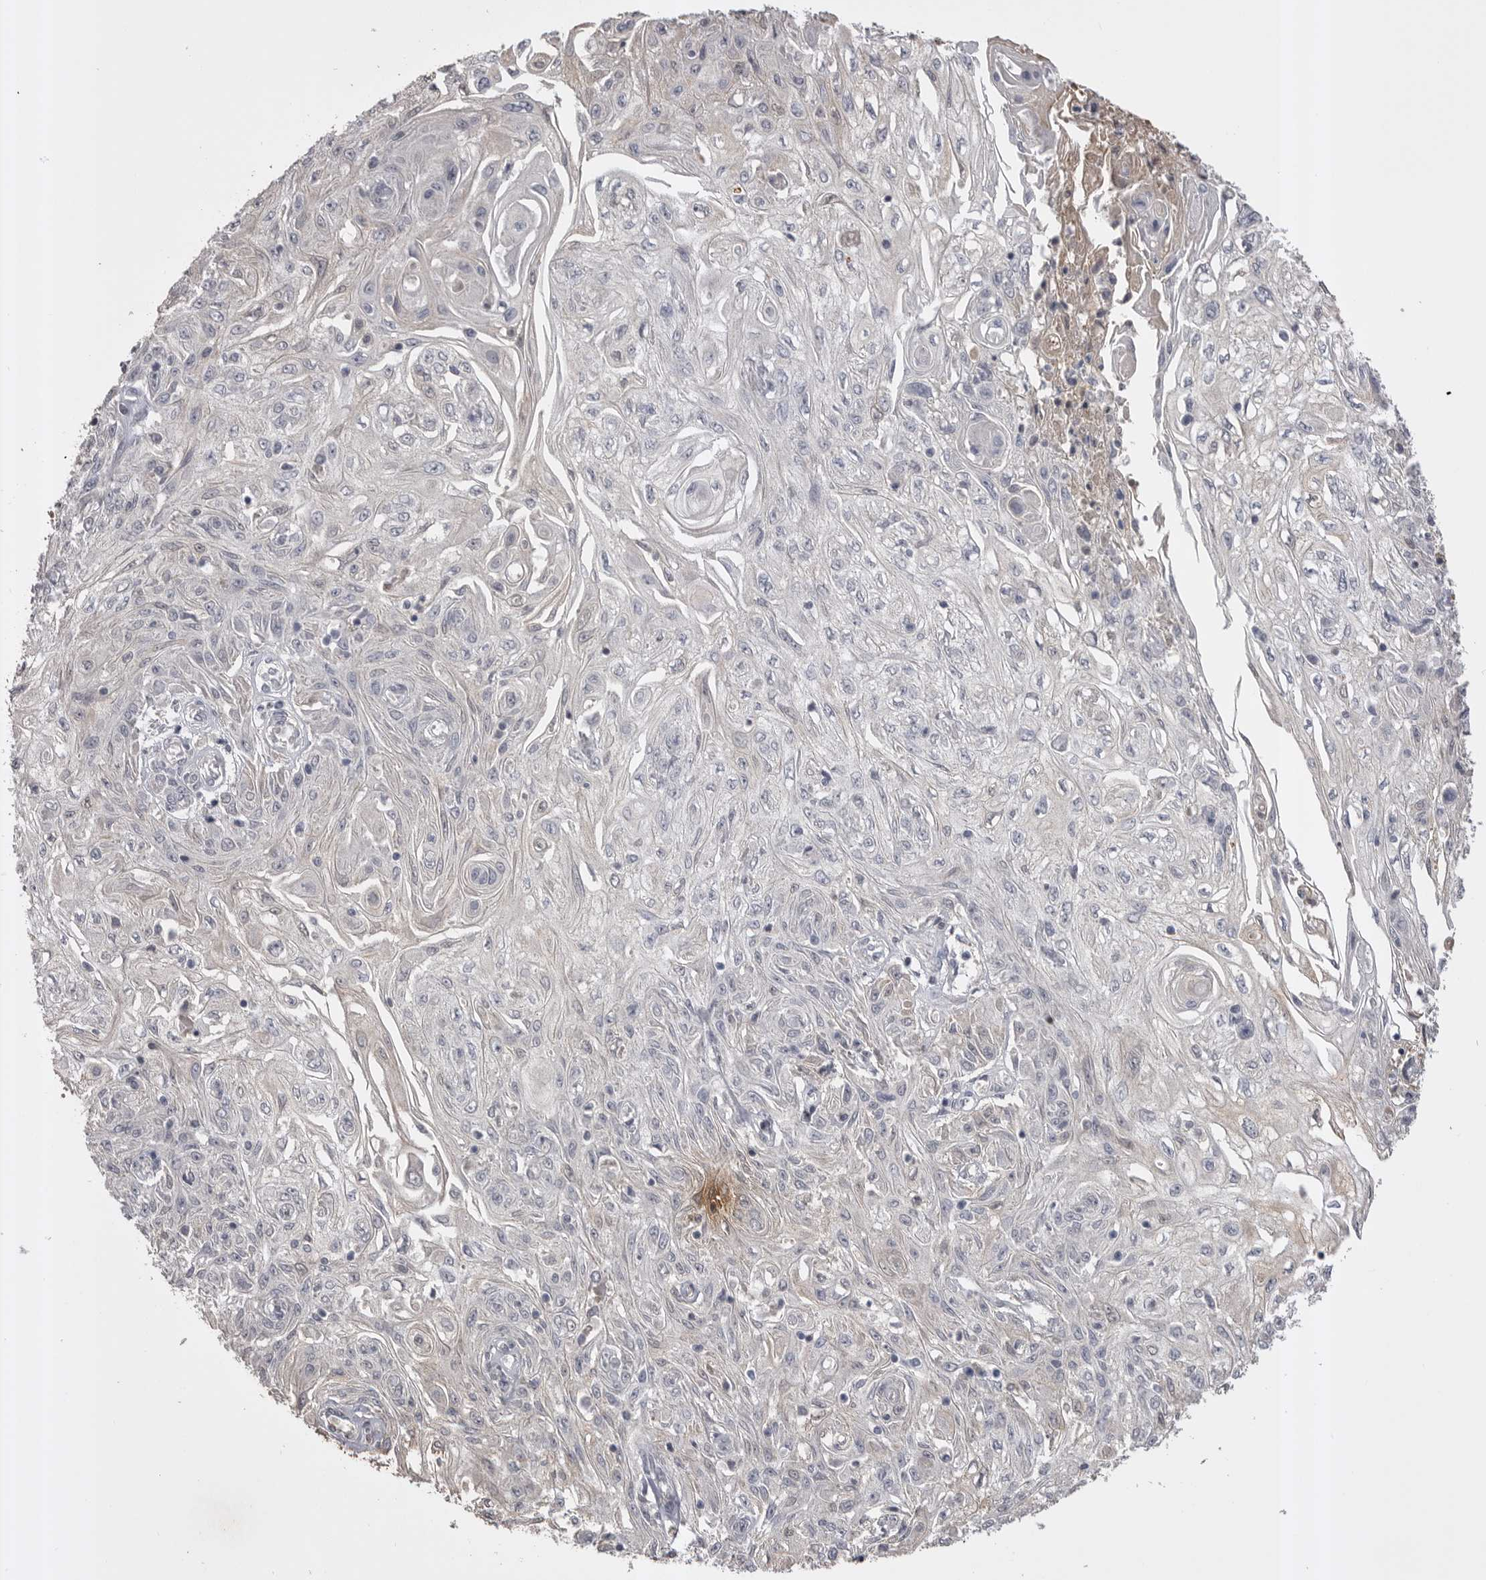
{"staining": {"intensity": "negative", "quantity": "none", "location": "none"}, "tissue": "skin cancer", "cell_type": "Tumor cells", "image_type": "cancer", "snomed": [{"axis": "morphology", "description": "Squamous cell carcinoma, NOS"}, {"axis": "morphology", "description": "Squamous cell carcinoma, metastatic, NOS"}, {"axis": "topography", "description": "Skin"}, {"axis": "topography", "description": "Lymph node"}], "caption": "Immunohistochemical staining of skin squamous cell carcinoma reveals no significant staining in tumor cells. Nuclei are stained in blue.", "gene": "AHSG", "patient": {"sex": "male", "age": 75}}